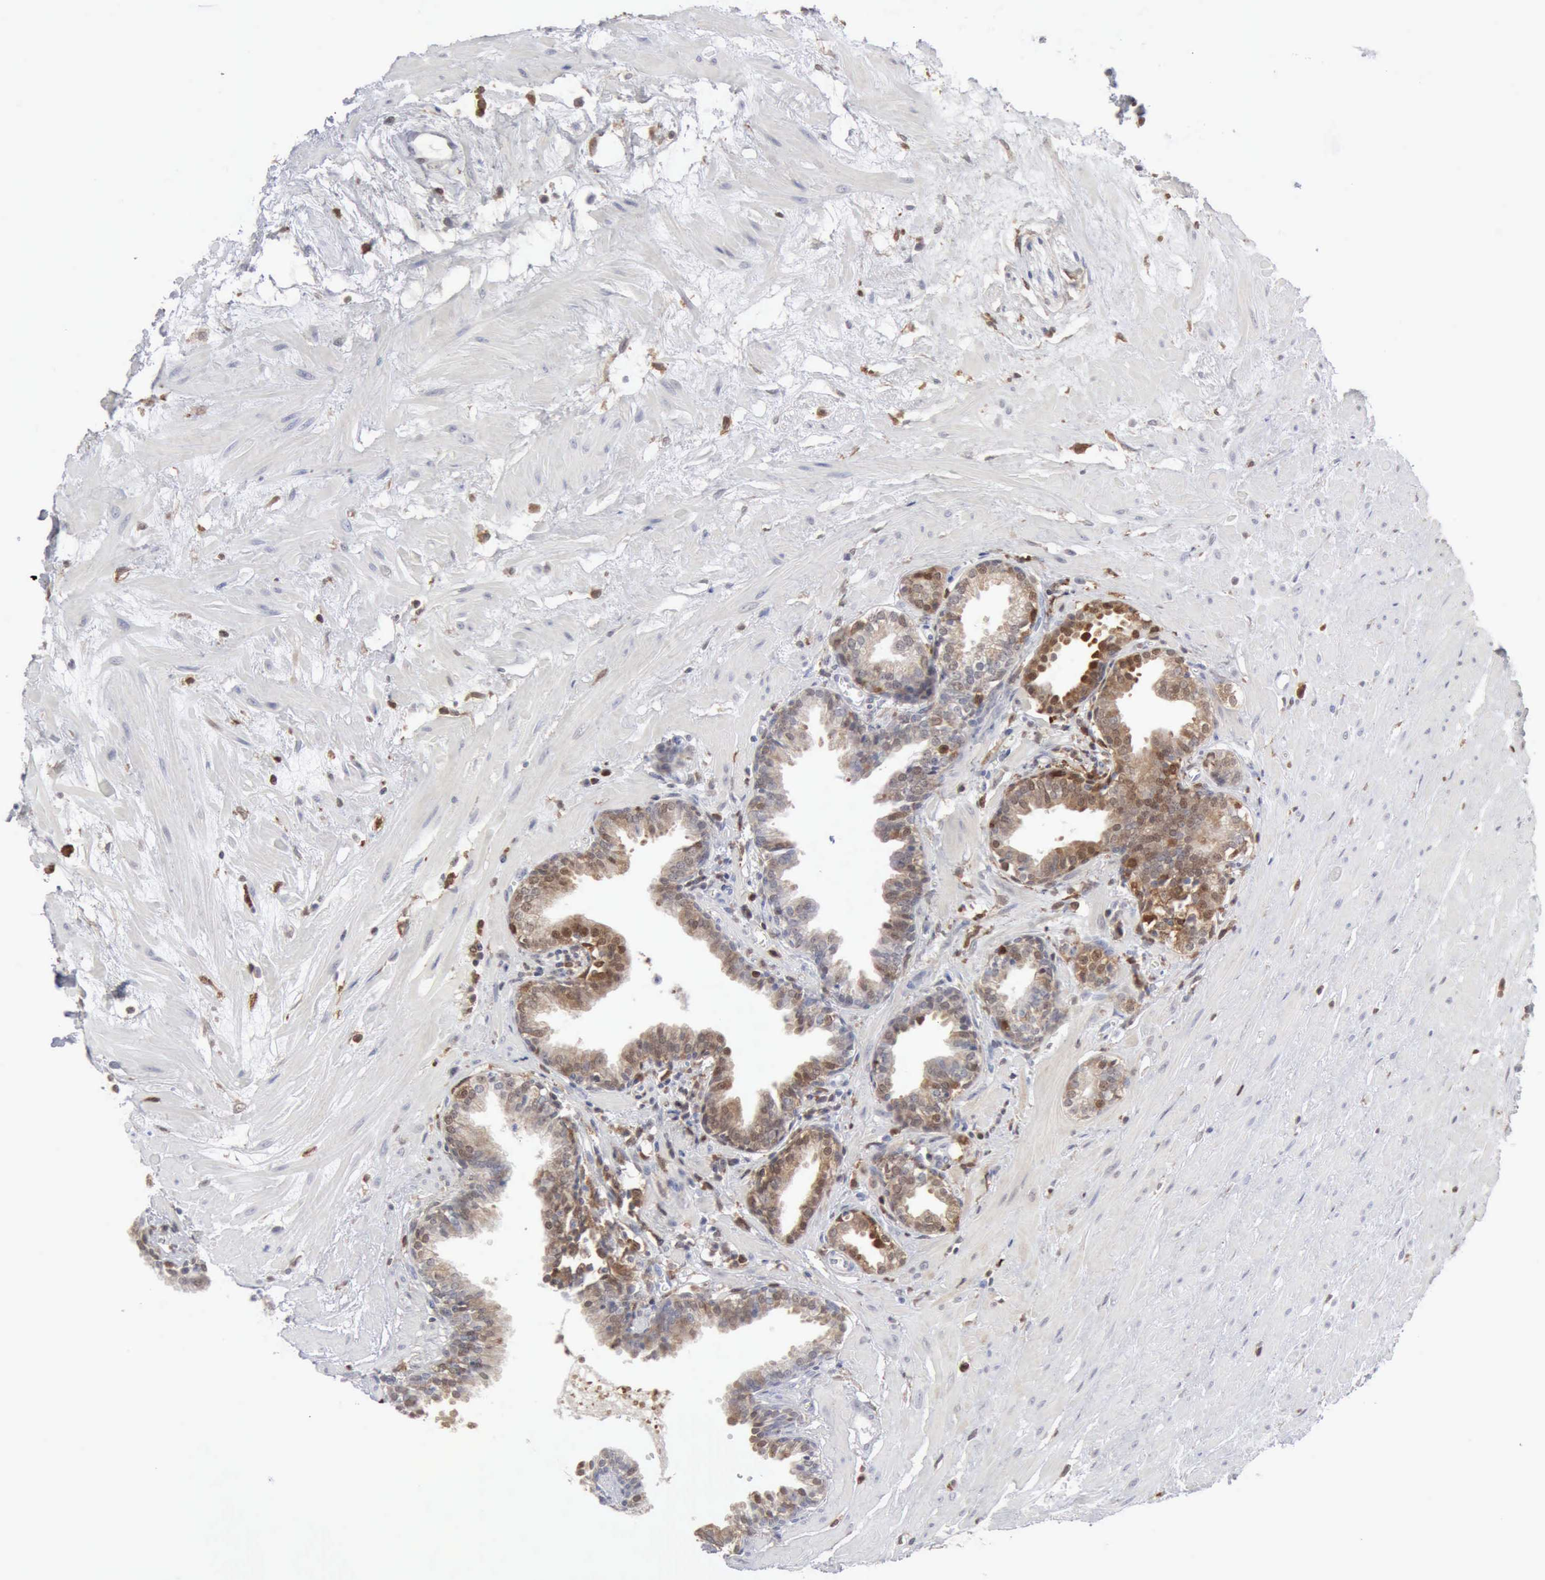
{"staining": {"intensity": "moderate", "quantity": "25%-75%", "location": "cytoplasmic/membranous,nuclear"}, "tissue": "prostate", "cell_type": "Glandular cells", "image_type": "normal", "snomed": [{"axis": "morphology", "description": "Normal tissue, NOS"}, {"axis": "topography", "description": "Prostate"}], "caption": "Human prostate stained with a brown dye reveals moderate cytoplasmic/membranous,nuclear positive expression in about 25%-75% of glandular cells.", "gene": "STAT1", "patient": {"sex": "male", "age": 64}}